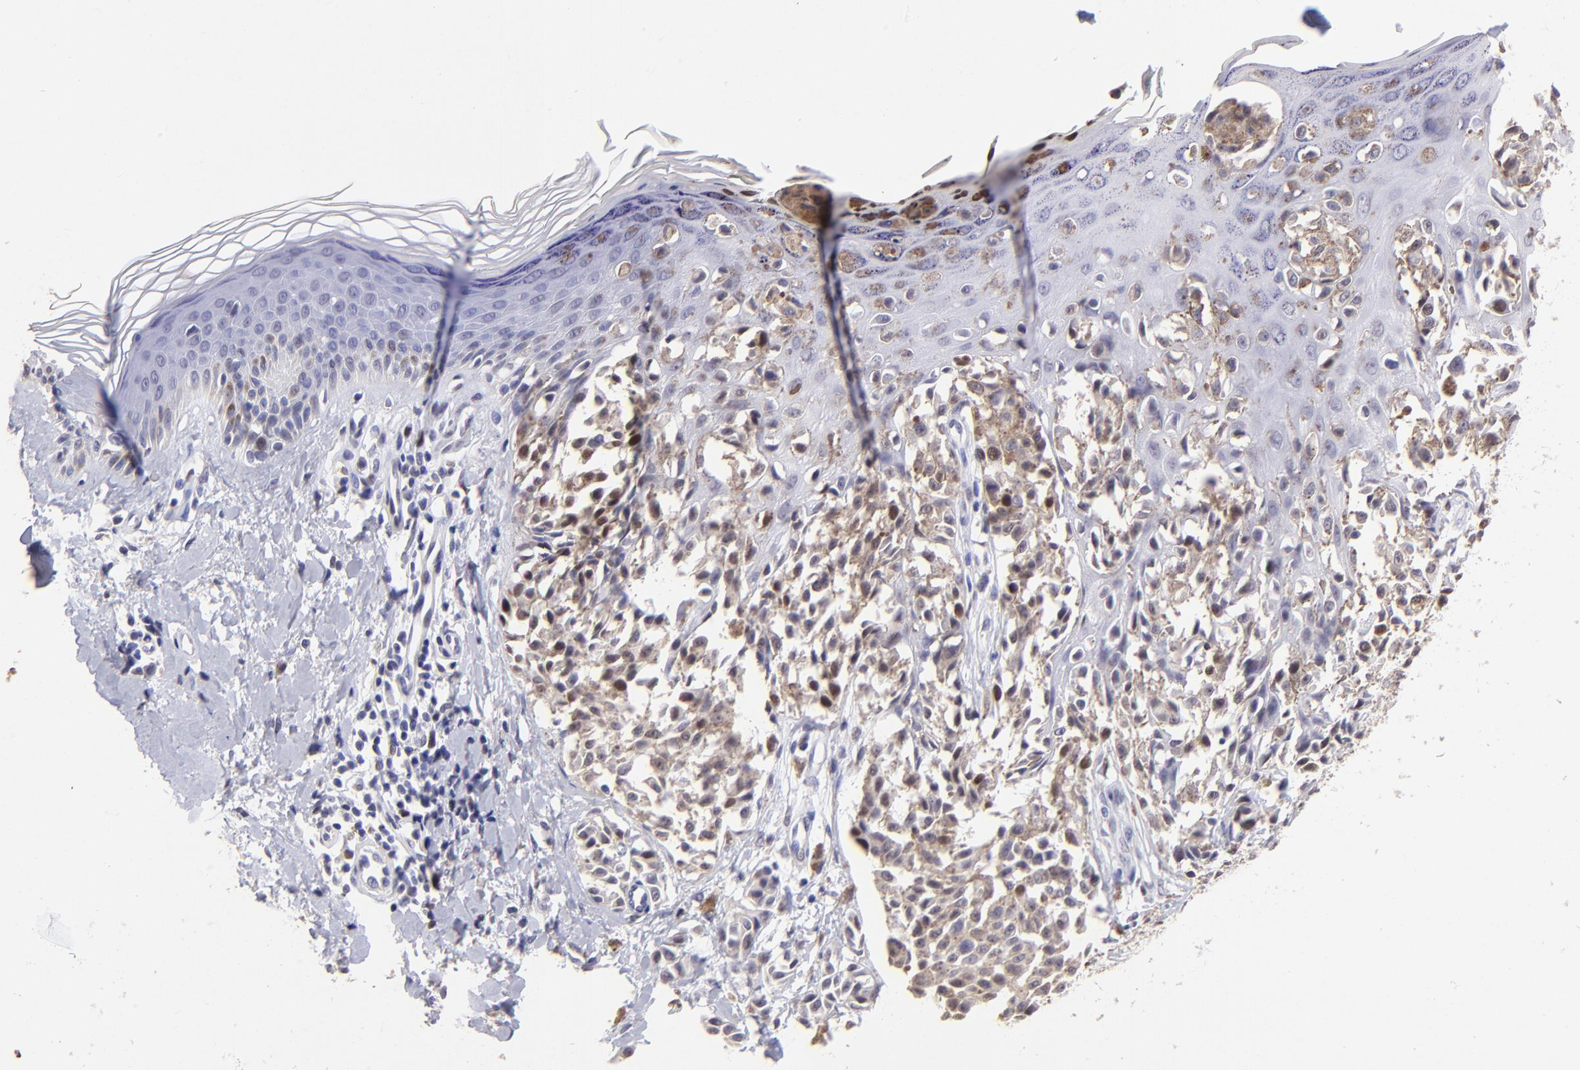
{"staining": {"intensity": "weak", "quantity": "<25%", "location": "nuclear"}, "tissue": "melanoma", "cell_type": "Tumor cells", "image_type": "cancer", "snomed": [{"axis": "morphology", "description": "Malignant melanoma, NOS"}, {"axis": "topography", "description": "Skin"}], "caption": "Immunohistochemistry of malignant melanoma demonstrates no staining in tumor cells. (Brightfield microscopy of DAB IHC at high magnification).", "gene": "DNMT1", "patient": {"sex": "female", "age": 38}}